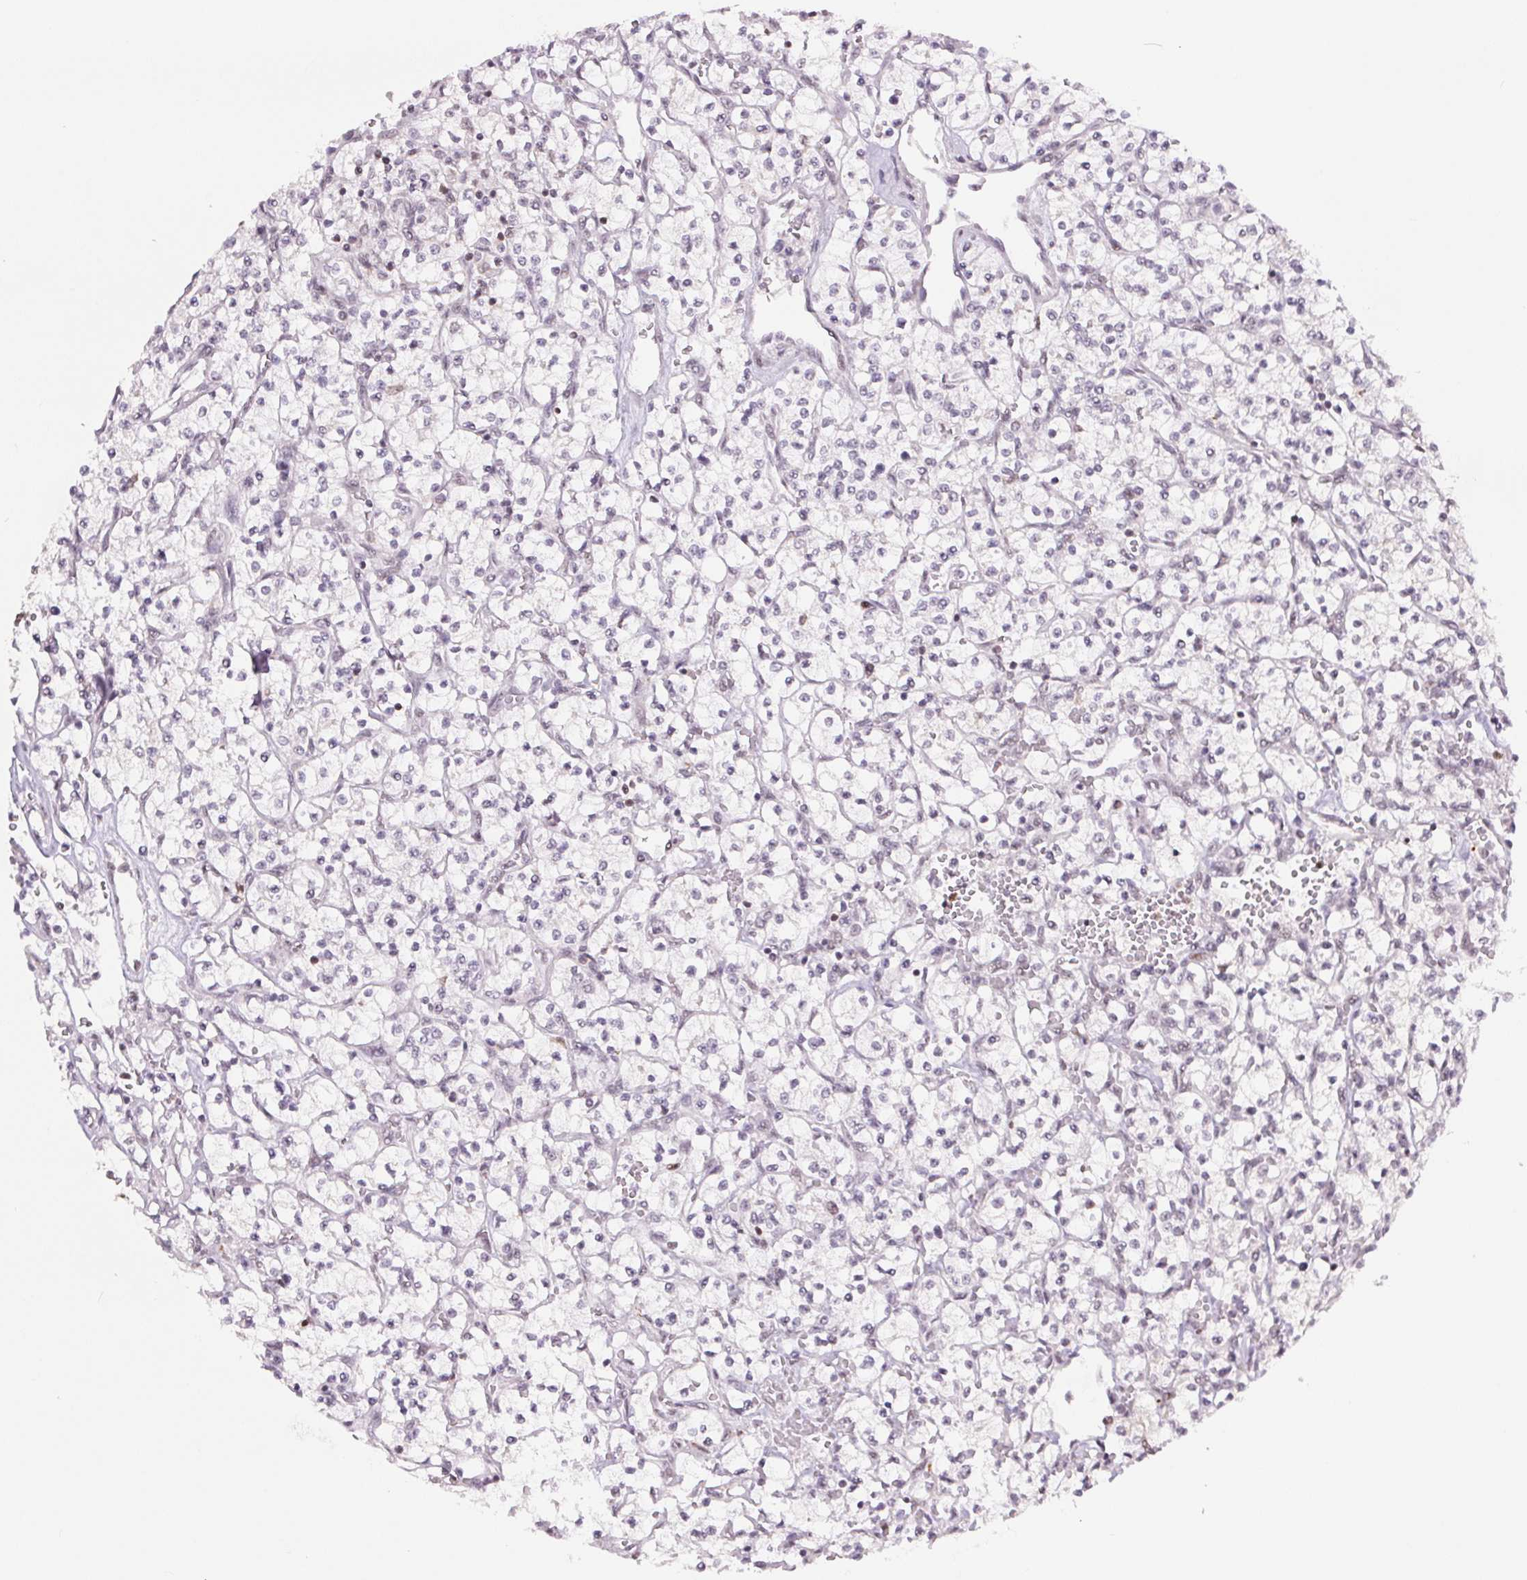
{"staining": {"intensity": "negative", "quantity": "none", "location": "none"}, "tissue": "renal cancer", "cell_type": "Tumor cells", "image_type": "cancer", "snomed": [{"axis": "morphology", "description": "Adenocarcinoma, NOS"}, {"axis": "topography", "description": "Kidney"}], "caption": "IHC image of human renal cancer (adenocarcinoma) stained for a protein (brown), which exhibits no expression in tumor cells. (DAB immunohistochemistry (IHC) with hematoxylin counter stain).", "gene": "NFE2L1", "patient": {"sex": "female", "age": 64}}